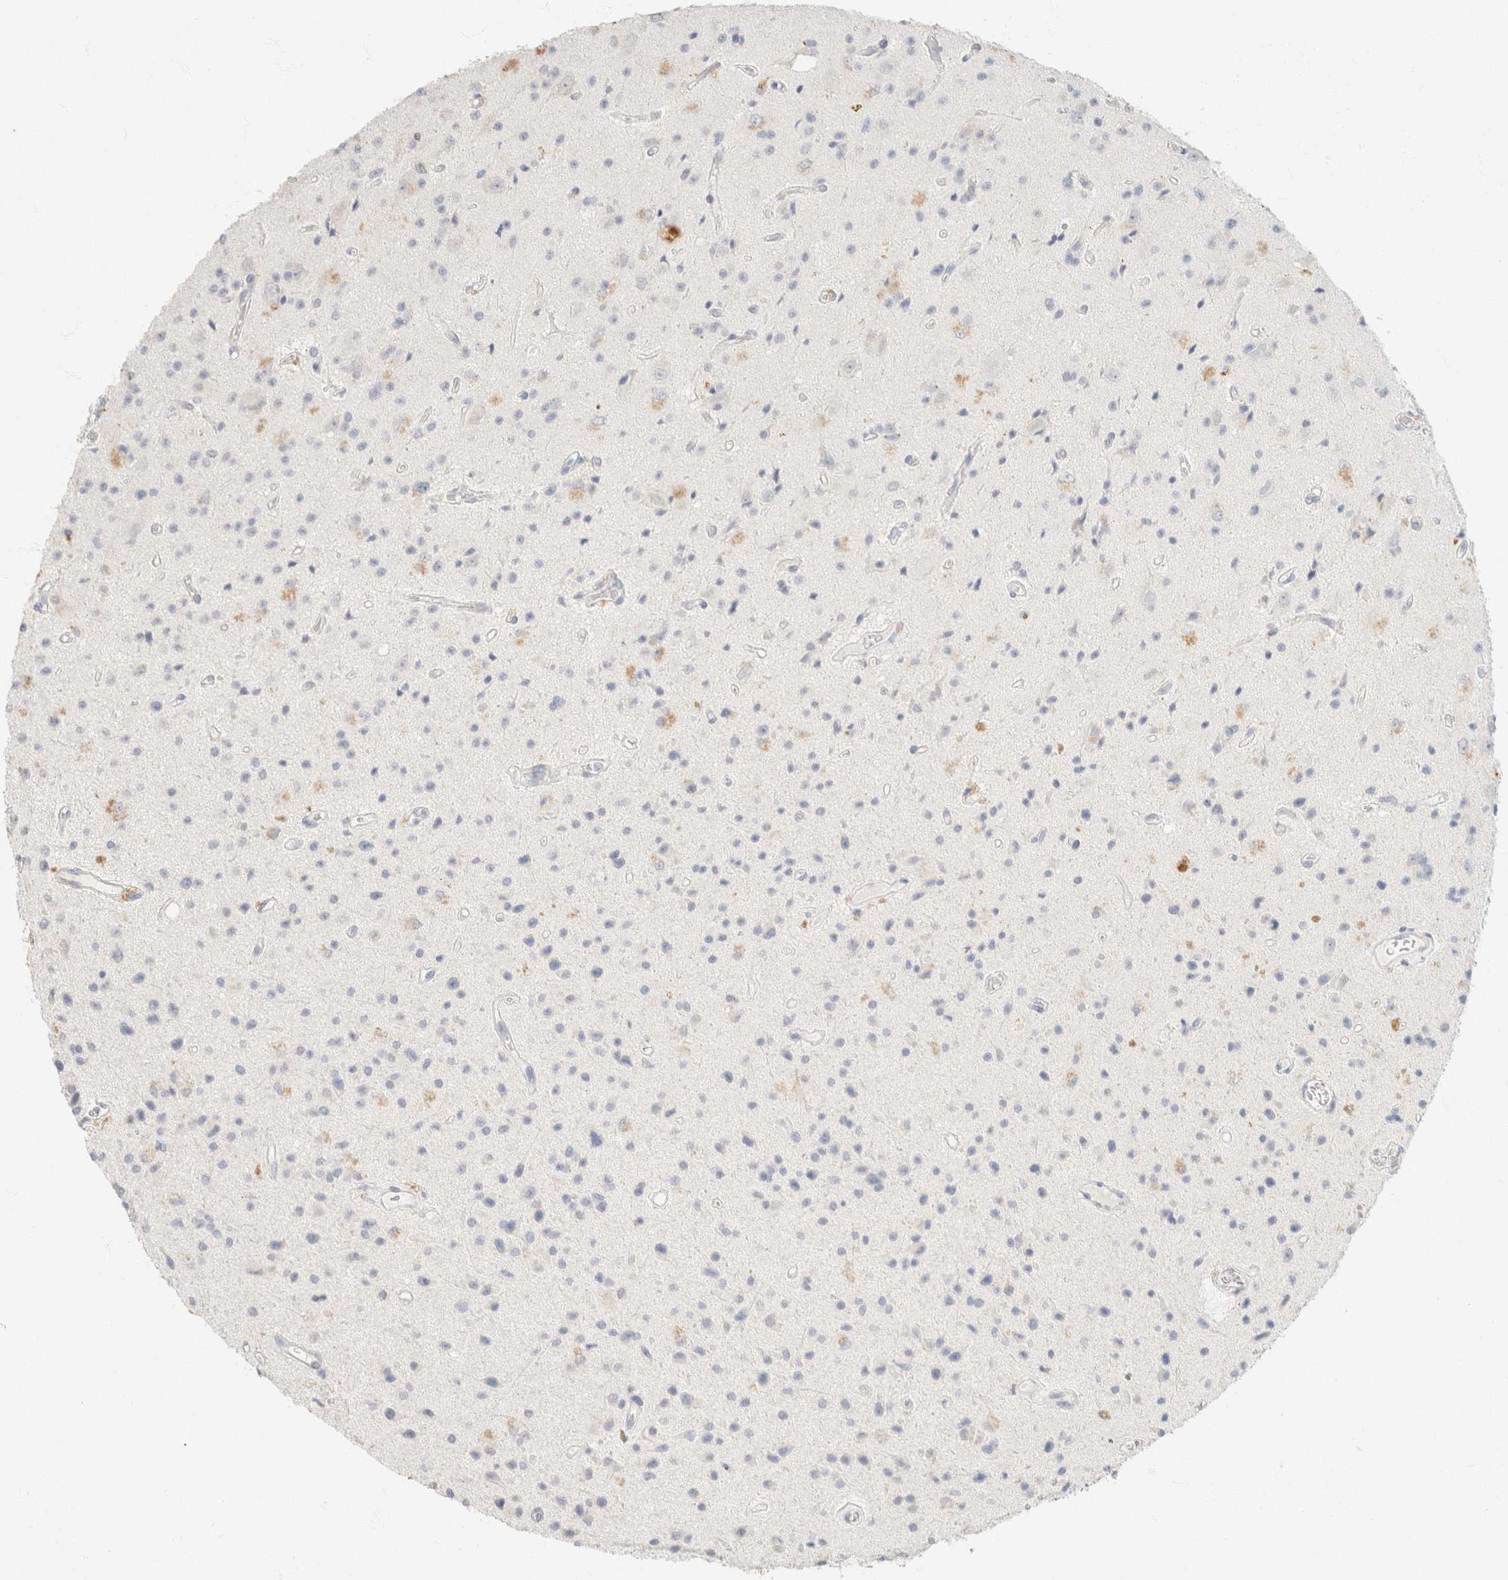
{"staining": {"intensity": "negative", "quantity": "none", "location": "none"}, "tissue": "glioma", "cell_type": "Tumor cells", "image_type": "cancer", "snomed": [{"axis": "morphology", "description": "Glioma, malignant, Low grade"}, {"axis": "topography", "description": "Brain"}], "caption": "The photomicrograph reveals no significant staining in tumor cells of malignant glioma (low-grade).", "gene": "CA12", "patient": {"sex": "male", "age": 58}}